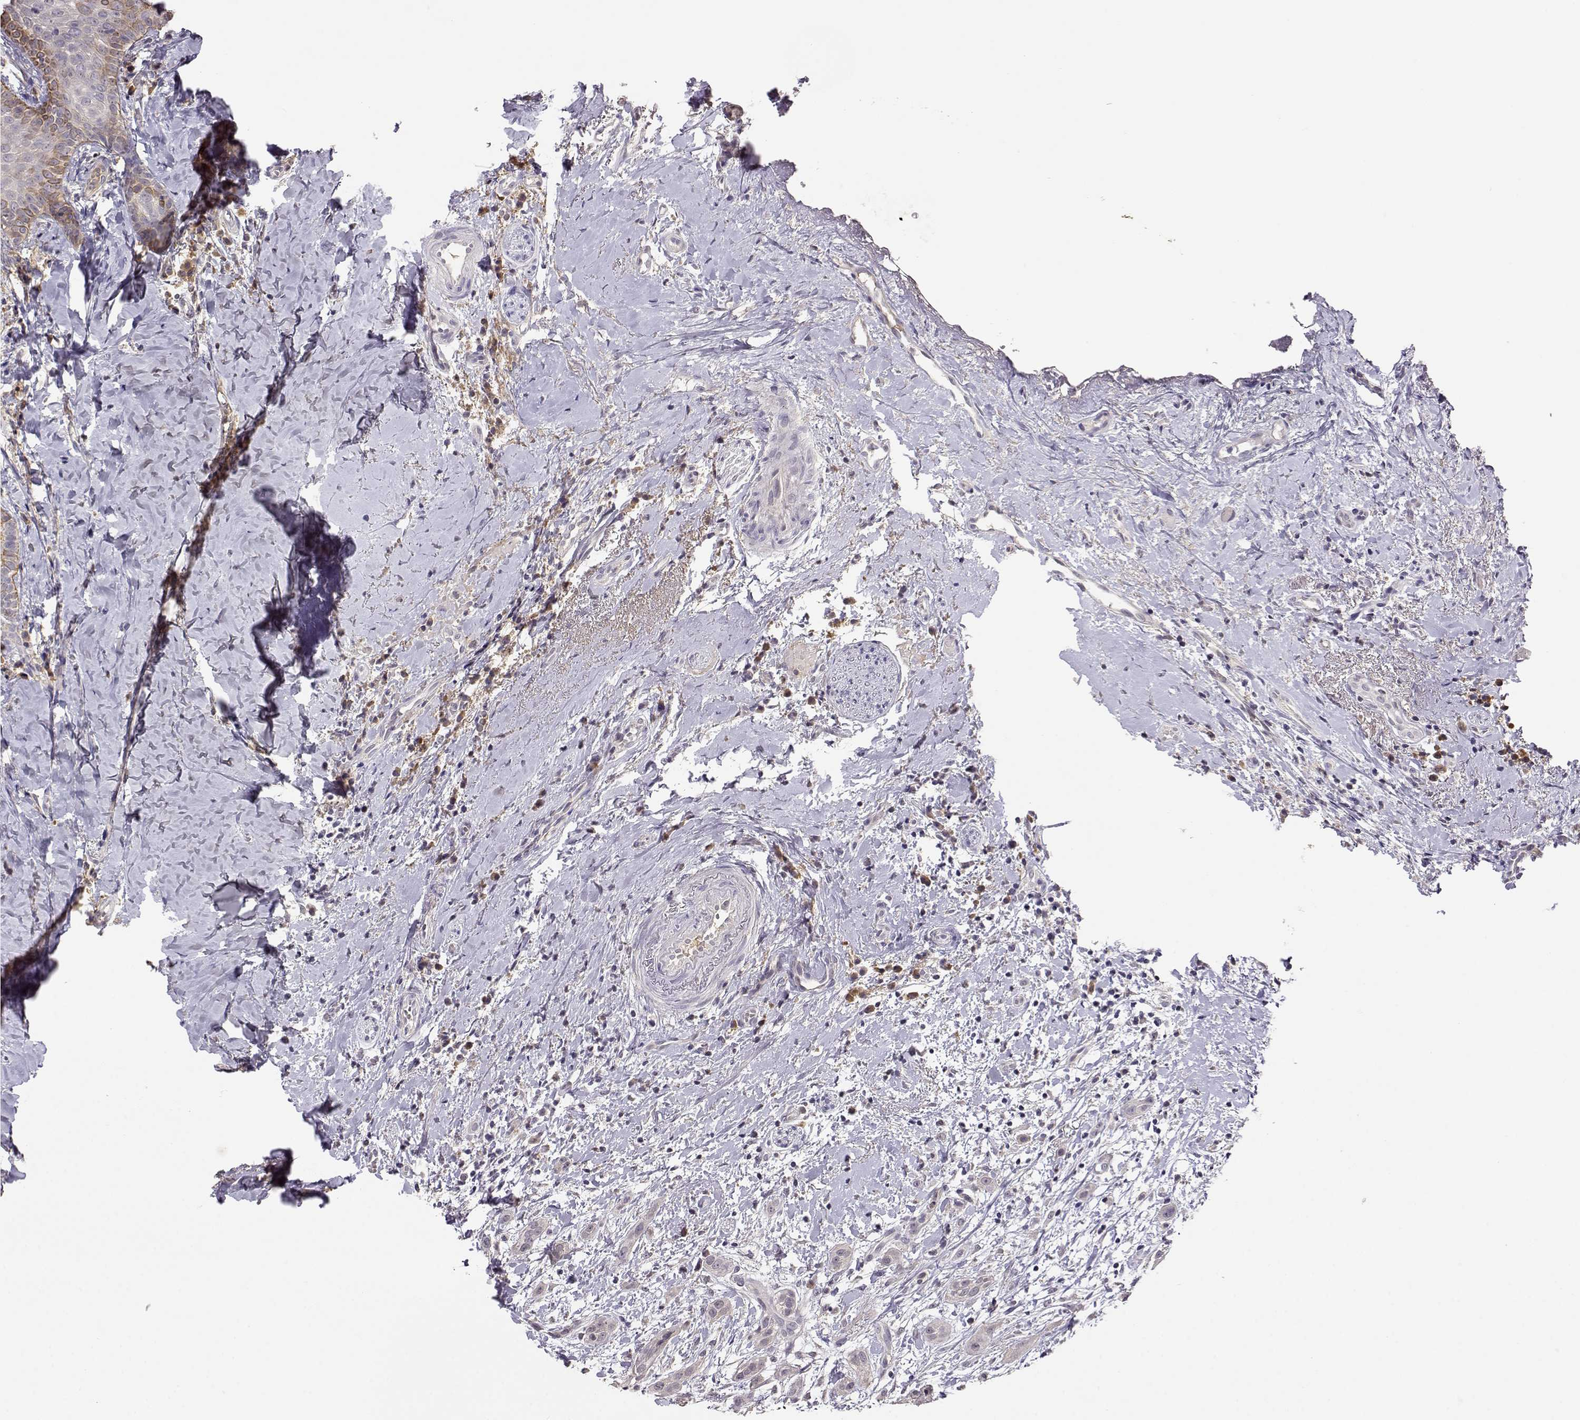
{"staining": {"intensity": "weak", "quantity": "<25%", "location": "cytoplasmic/membranous"}, "tissue": "head and neck cancer", "cell_type": "Tumor cells", "image_type": "cancer", "snomed": [{"axis": "morphology", "description": "Normal tissue, NOS"}, {"axis": "morphology", "description": "Squamous cell carcinoma, NOS"}, {"axis": "topography", "description": "Oral tissue"}, {"axis": "topography", "description": "Salivary gland"}, {"axis": "topography", "description": "Head-Neck"}], "caption": "This is a micrograph of IHC staining of head and neck cancer, which shows no positivity in tumor cells. The staining is performed using DAB (3,3'-diaminobenzidine) brown chromogen with nuclei counter-stained in using hematoxylin.", "gene": "TACR1", "patient": {"sex": "female", "age": 62}}